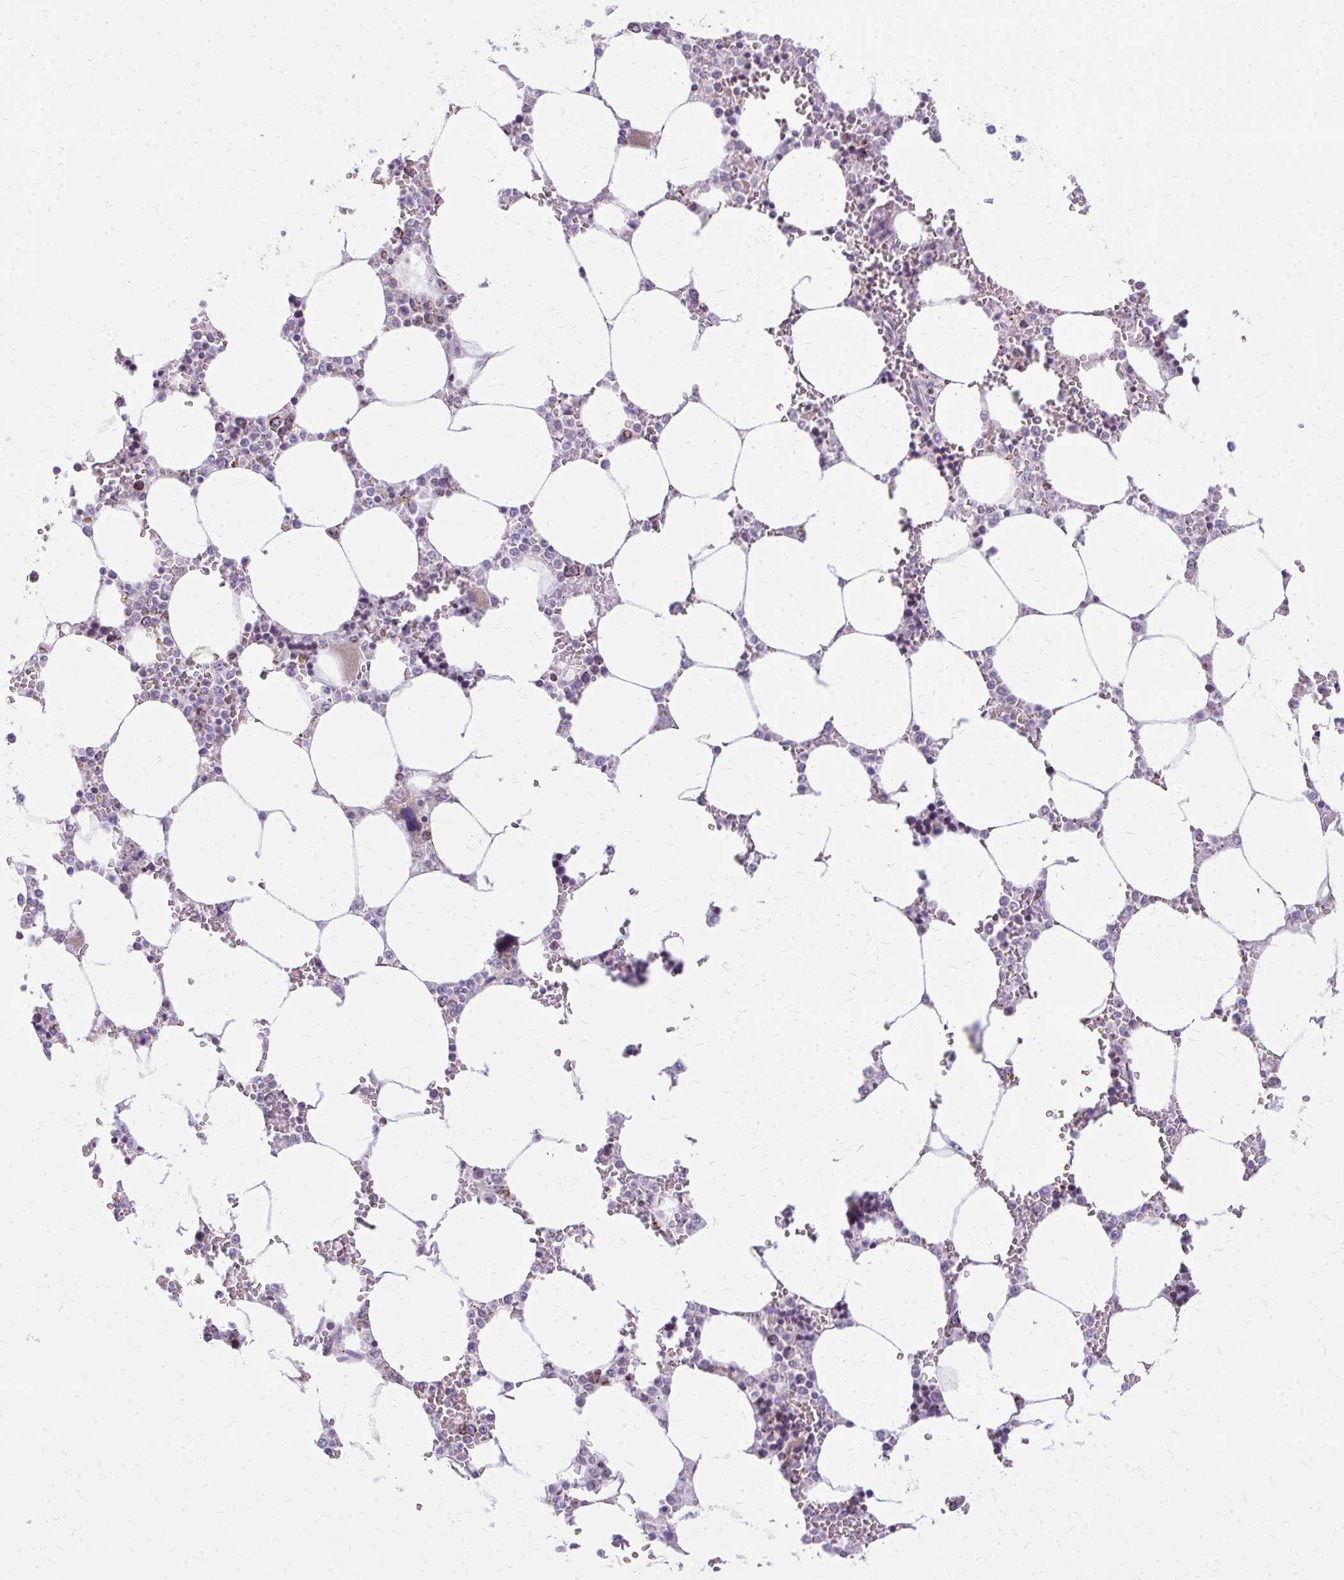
{"staining": {"intensity": "weak", "quantity": "<25%", "location": "cytoplasmic/membranous"}, "tissue": "bone marrow", "cell_type": "Hematopoietic cells", "image_type": "normal", "snomed": [{"axis": "morphology", "description": "Normal tissue, NOS"}, {"axis": "topography", "description": "Bone marrow"}], "caption": "Protein analysis of normal bone marrow reveals no significant staining in hematopoietic cells.", "gene": "IFIT1", "patient": {"sex": "male", "age": 64}}